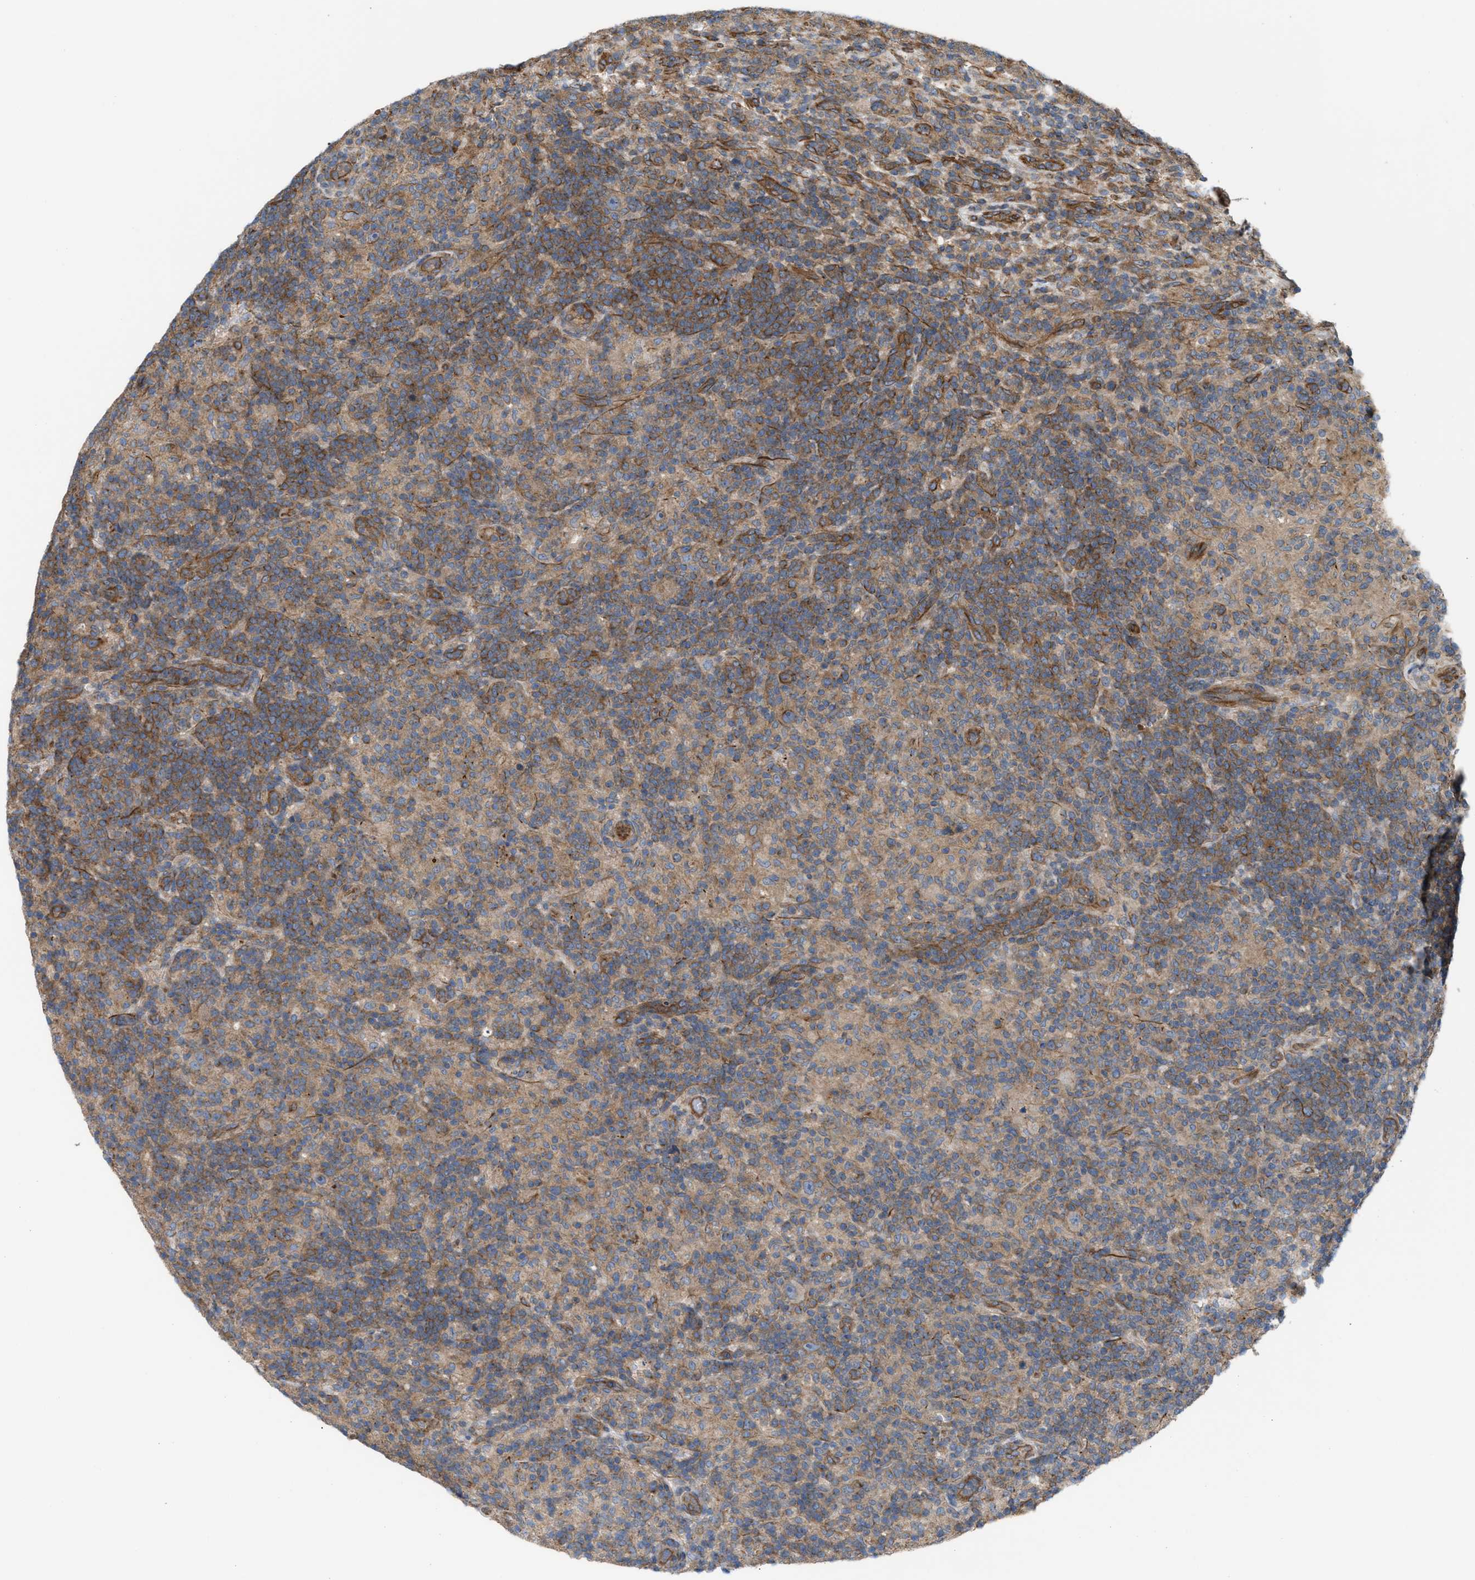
{"staining": {"intensity": "negative", "quantity": "none", "location": "none"}, "tissue": "lymphoma", "cell_type": "Tumor cells", "image_type": "cancer", "snomed": [{"axis": "morphology", "description": "Hodgkin's disease, NOS"}, {"axis": "topography", "description": "Lymph node"}], "caption": "DAB immunohistochemical staining of human lymphoma shows no significant positivity in tumor cells.", "gene": "EPS15L1", "patient": {"sex": "male", "age": 70}}